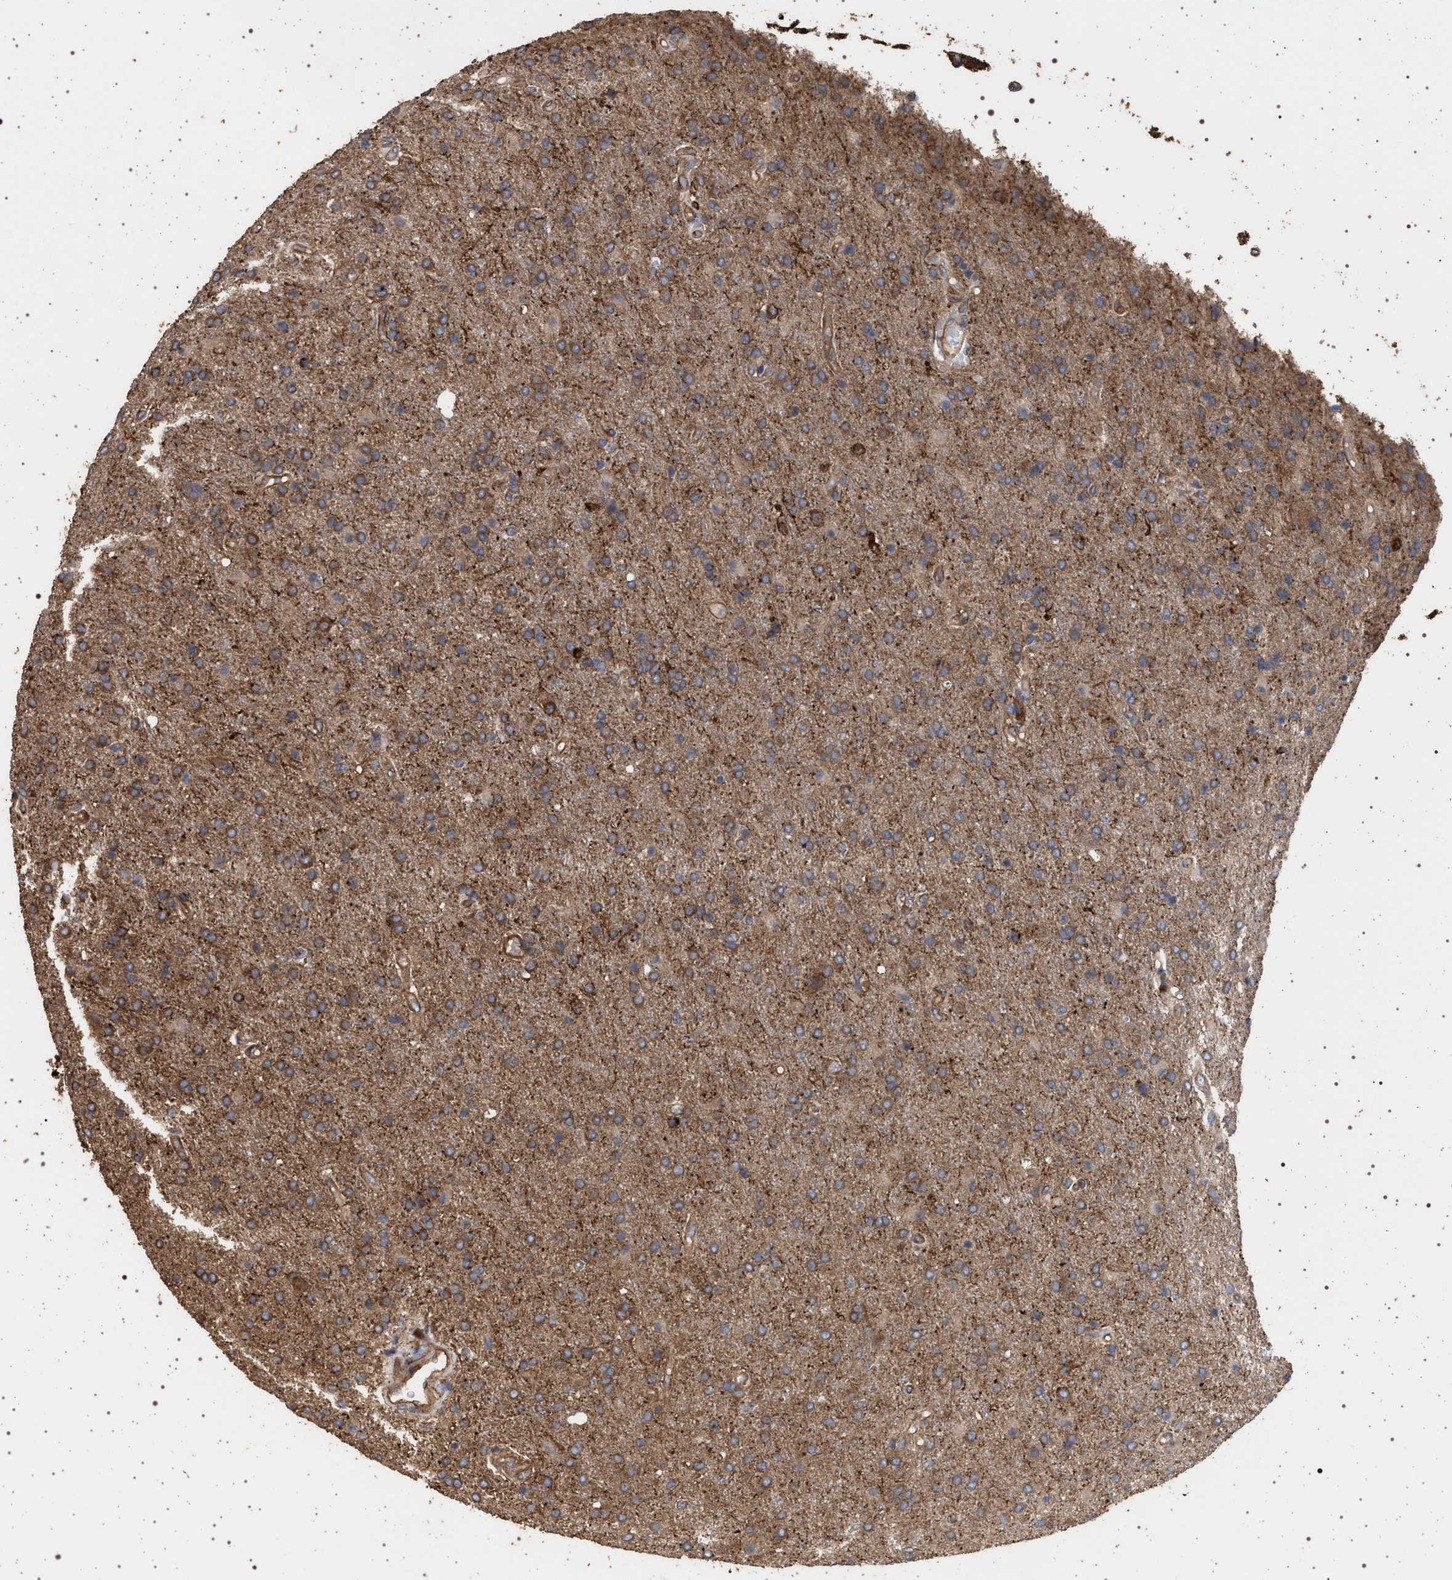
{"staining": {"intensity": "moderate", "quantity": ">75%", "location": "cytoplasmic/membranous"}, "tissue": "glioma", "cell_type": "Tumor cells", "image_type": "cancer", "snomed": [{"axis": "morphology", "description": "Glioma, malignant, High grade"}, {"axis": "topography", "description": "Brain"}], "caption": "IHC micrograph of glioma stained for a protein (brown), which reveals medium levels of moderate cytoplasmic/membranous staining in about >75% of tumor cells.", "gene": "IFT20", "patient": {"sex": "male", "age": 72}}